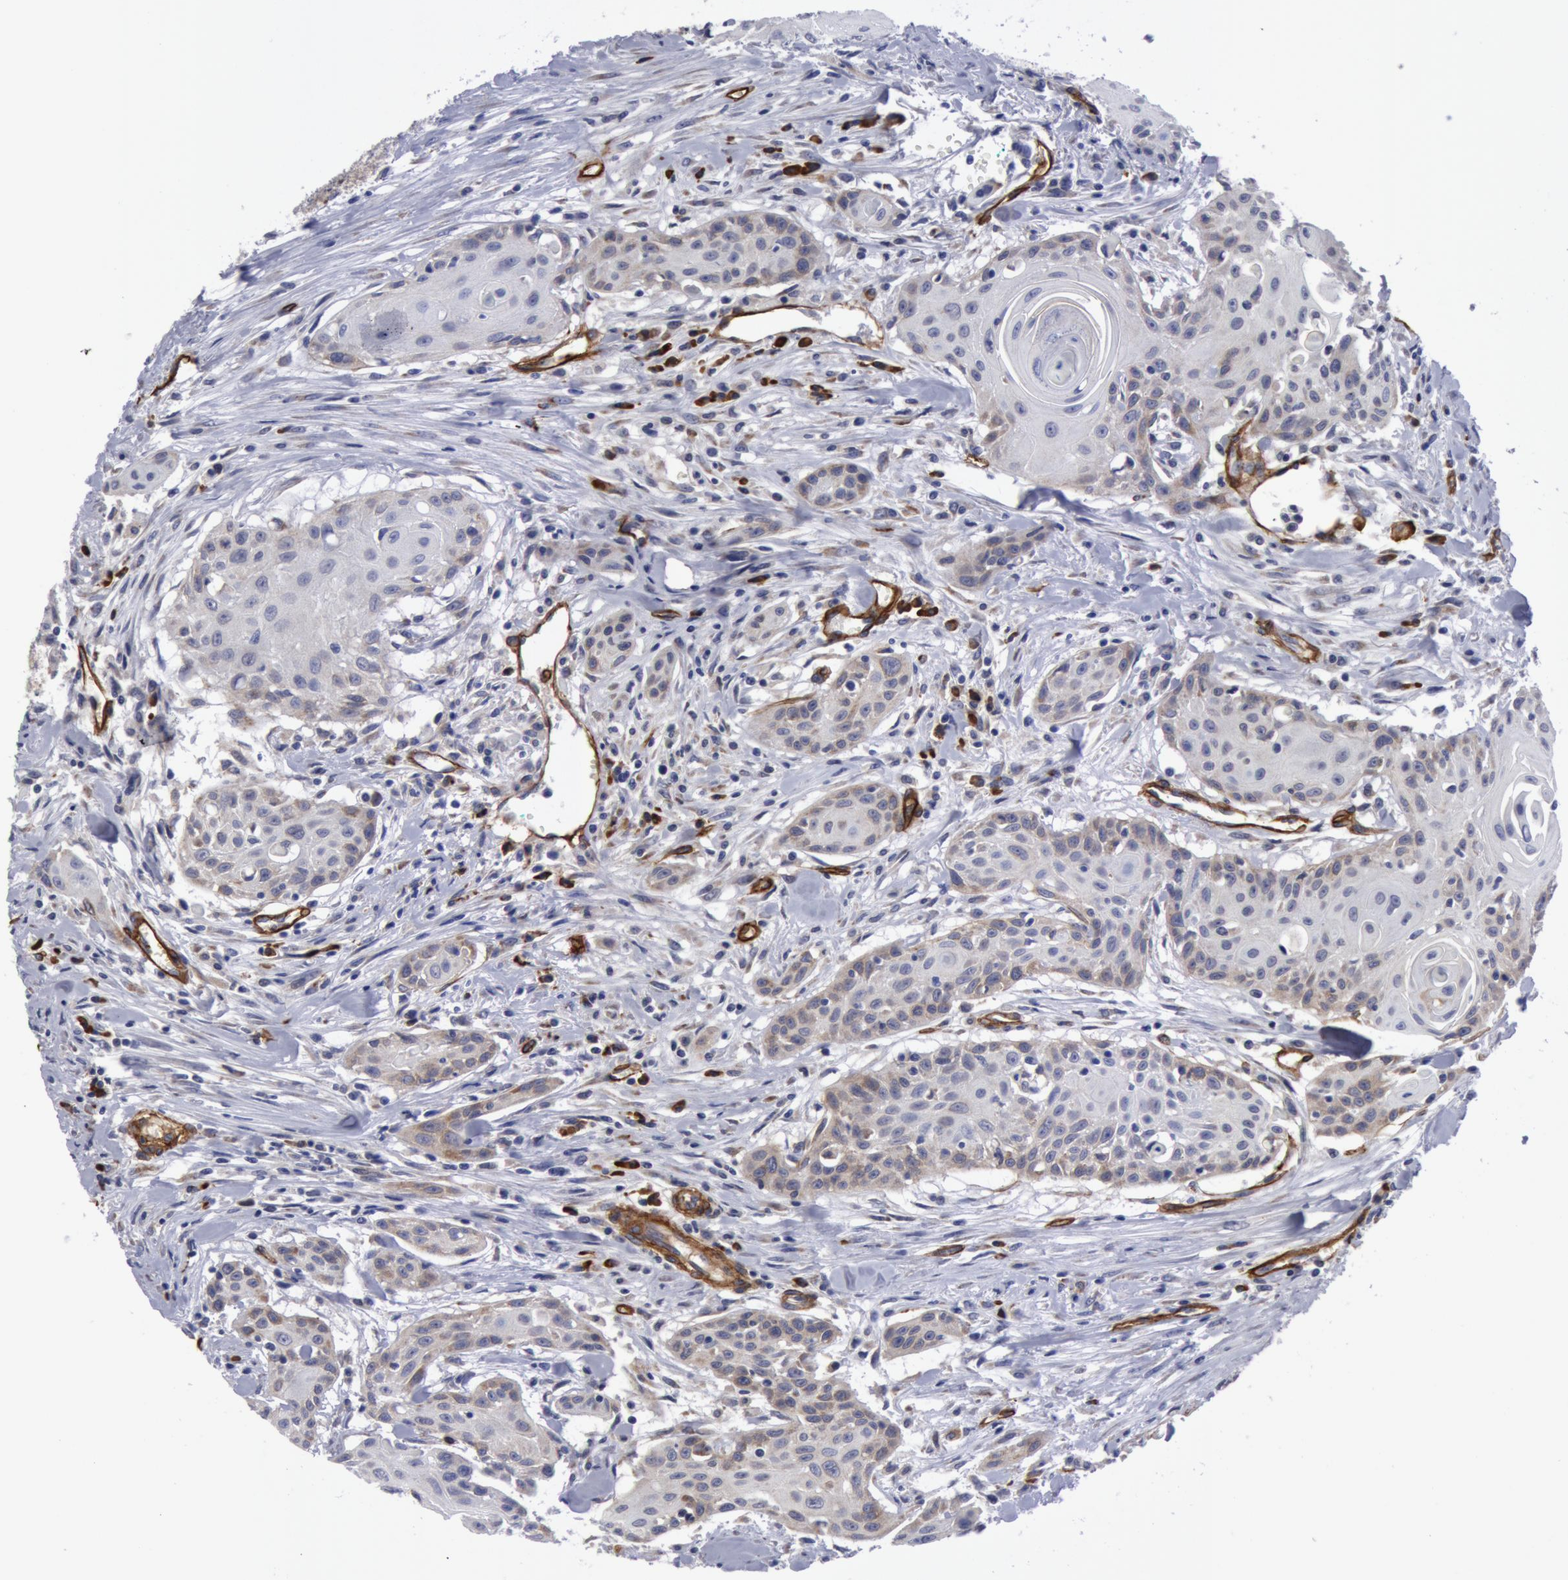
{"staining": {"intensity": "weak", "quantity": "<25%", "location": "cytoplasmic/membranous"}, "tissue": "head and neck cancer", "cell_type": "Tumor cells", "image_type": "cancer", "snomed": [{"axis": "morphology", "description": "Squamous cell carcinoma, NOS"}, {"axis": "morphology", "description": "Squamous cell carcinoma, metastatic, NOS"}, {"axis": "topography", "description": "Lymph node"}, {"axis": "topography", "description": "Salivary gland"}, {"axis": "topography", "description": "Head-Neck"}], "caption": "High power microscopy image of an IHC photomicrograph of head and neck squamous cell carcinoma, revealing no significant expression in tumor cells. The staining is performed using DAB (3,3'-diaminobenzidine) brown chromogen with nuclei counter-stained in using hematoxylin.", "gene": "IL23A", "patient": {"sex": "female", "age": 74}}